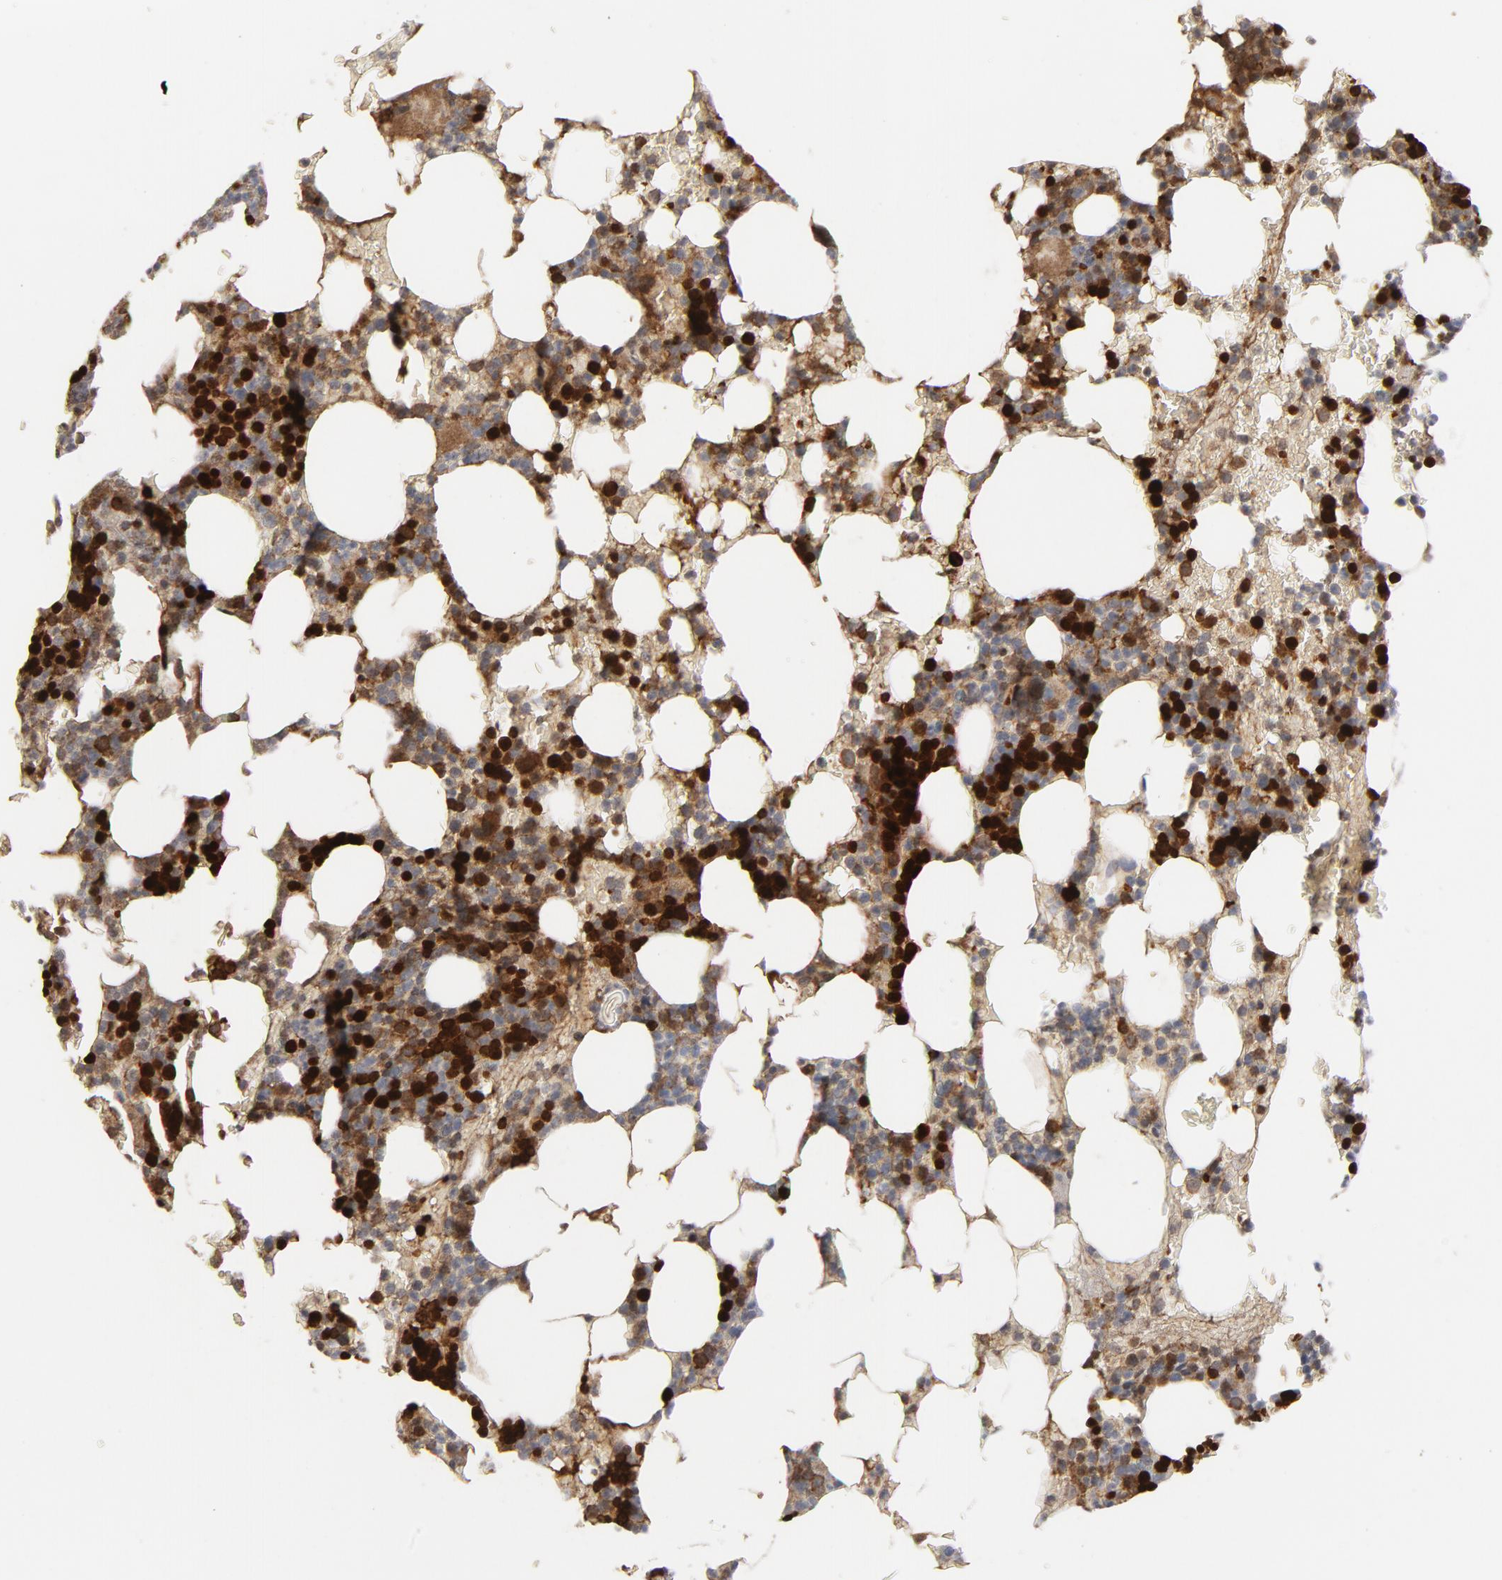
{"staining": {"intensity": "strong", "quantity": "25%-75%", "location": "nuclear"}, "tissue": "bone marrow", "cell_type": "Hematopoietic cells", "image_type": "normal", "snomed": [{"axis": "morphology", "description": "Normal tissue, NOS"}, {"axis": "topography", "description": "Bone marrow"}], "caption": "This is an image of IHC staining of unremarkable bone marrow, which shows strong staining in the nuclear of hematopoietic cells.", "gene": "PRDX1", "patient": {"sex": "female", "age": 66}}